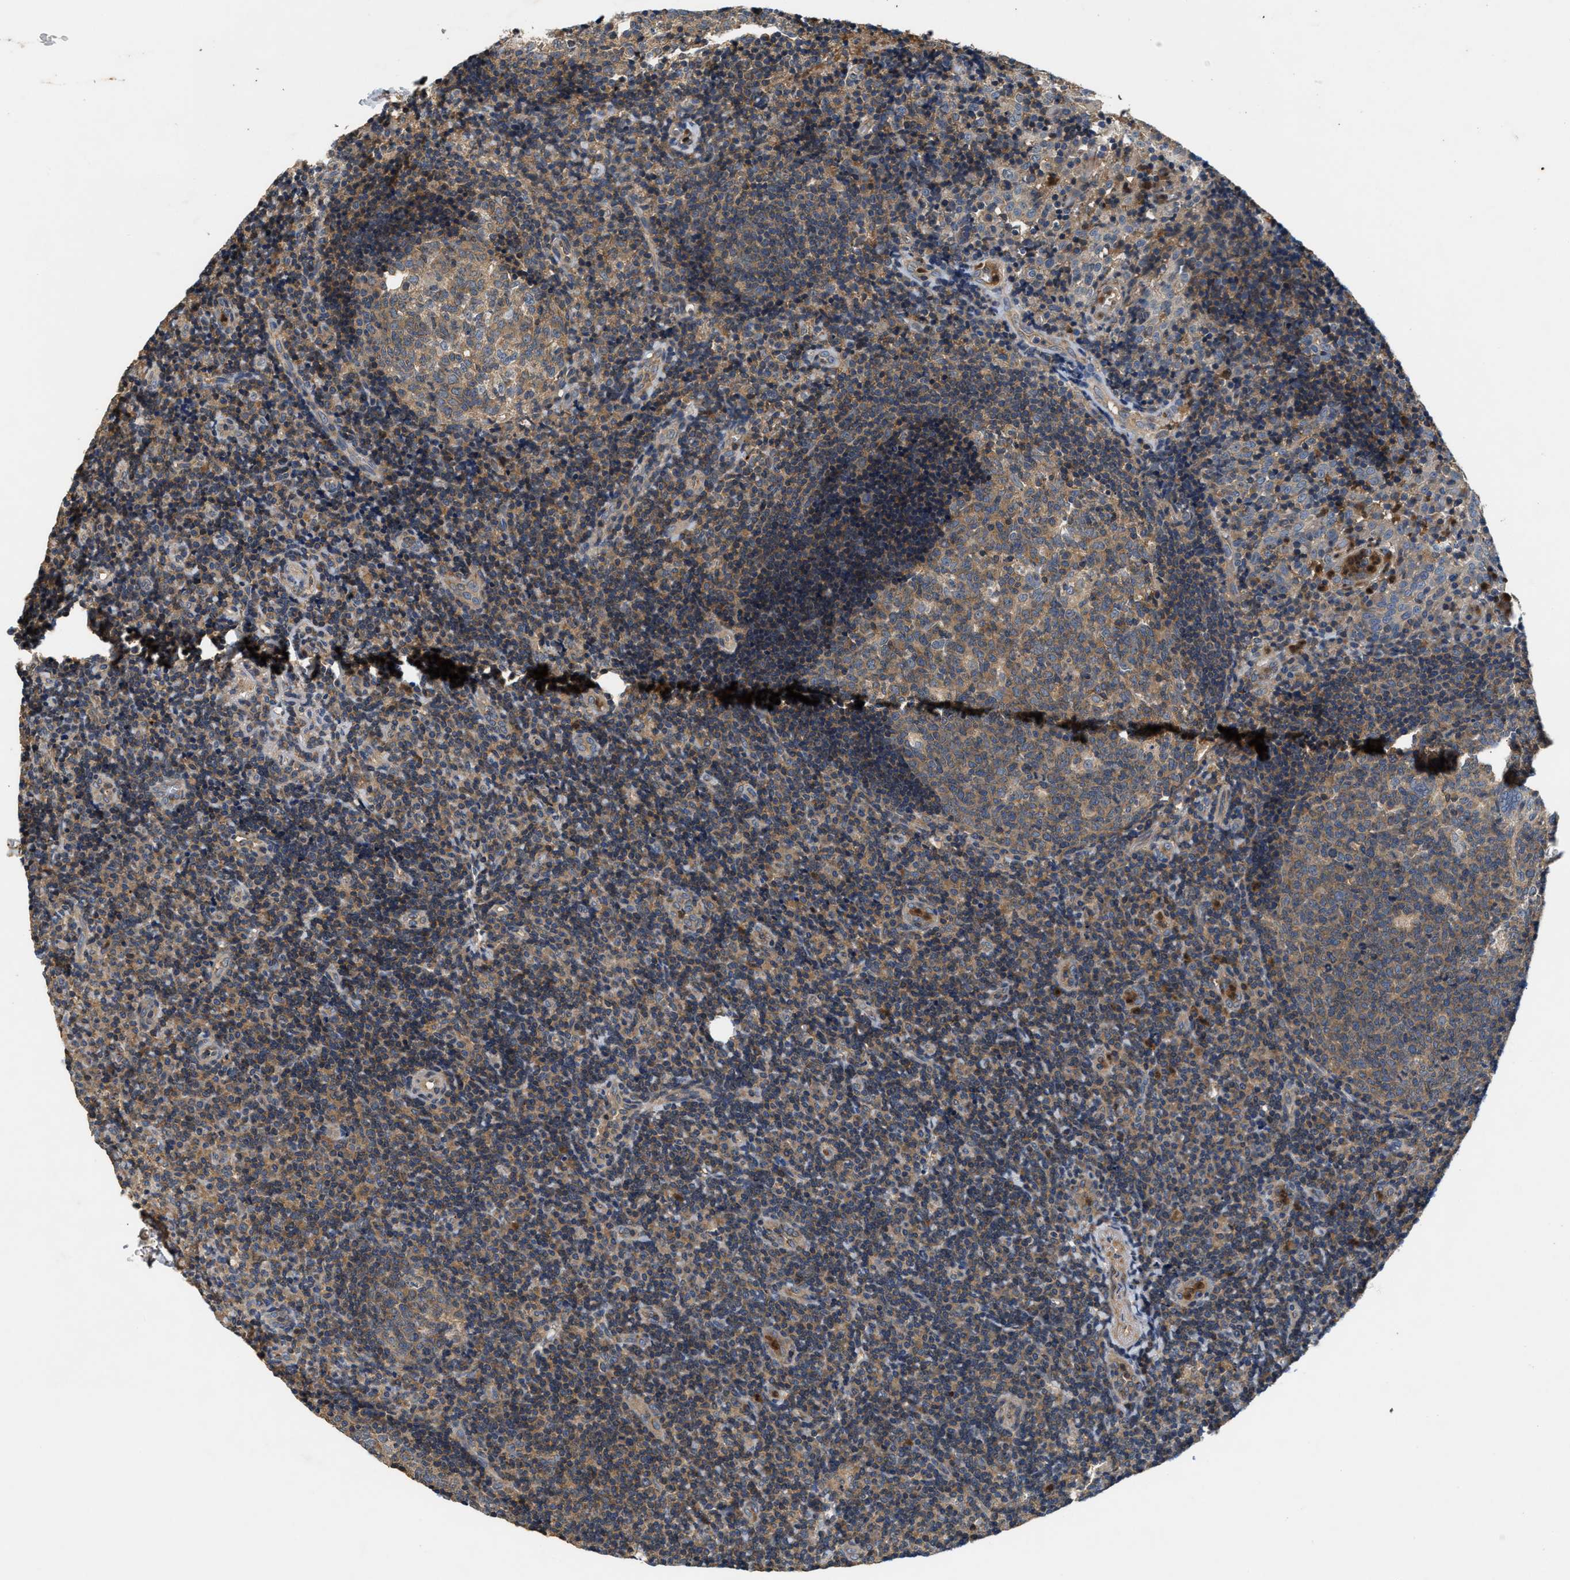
{"staining": {"intensity": "weak", "quantity": ">75%", "location": "cytoplasmic/membranous"}, "tissue": "tonsil", "cell_type": "Germinal center cells", "image_type": "normal", "snomed": [{"axis": "morphology", "description": "Normal tissue, NOS"}, {"axis": "topography", "description": "Tonsil"}], "caption": "Immunohistochemical staining of normal tonsil demonstrates weak cytoplasmic/membranous protein expression in approximately >75% of germinal center cells.", "gene": "CHUK", "patient": {"sex": "female", "age": 40}}